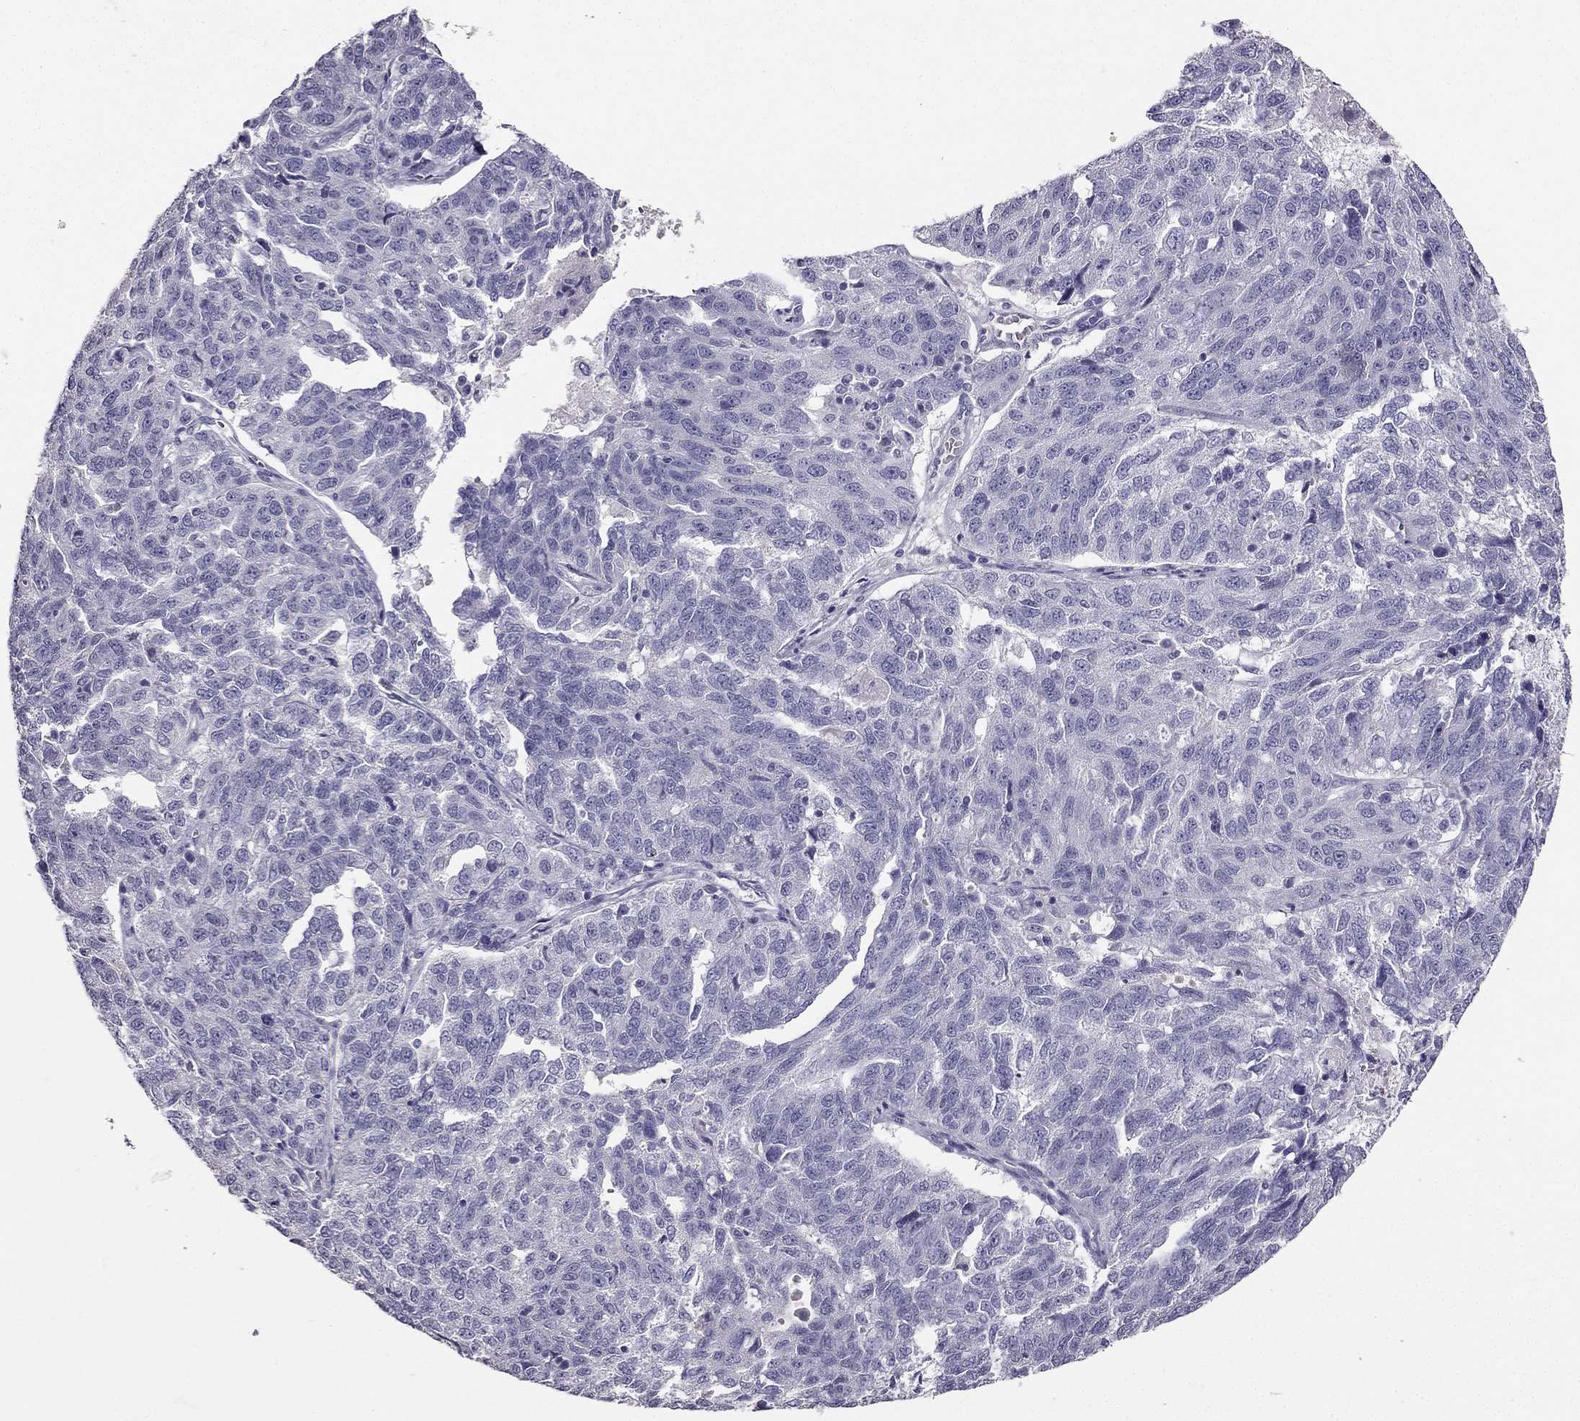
{"staining": {"intensity": "negative", "quantity": "none", "location": "none"}, "tissue": "ovarian cancer", "cell_type": "Tumor cells", "image_type": "cancer", "snomed": [{"axis": "morphology", "description": "Cystadenocarcinoma, serous, NOS"}, {"axis": "topography", "description": "Ovary"}], "caption": "Immunohistochemical staining of ovarian cancer (serous cystadenocarcinoma) reveals no significant staining in tumor cells.", "gene": "CALB2", "patient": {"sex": "female", "age": 71}}